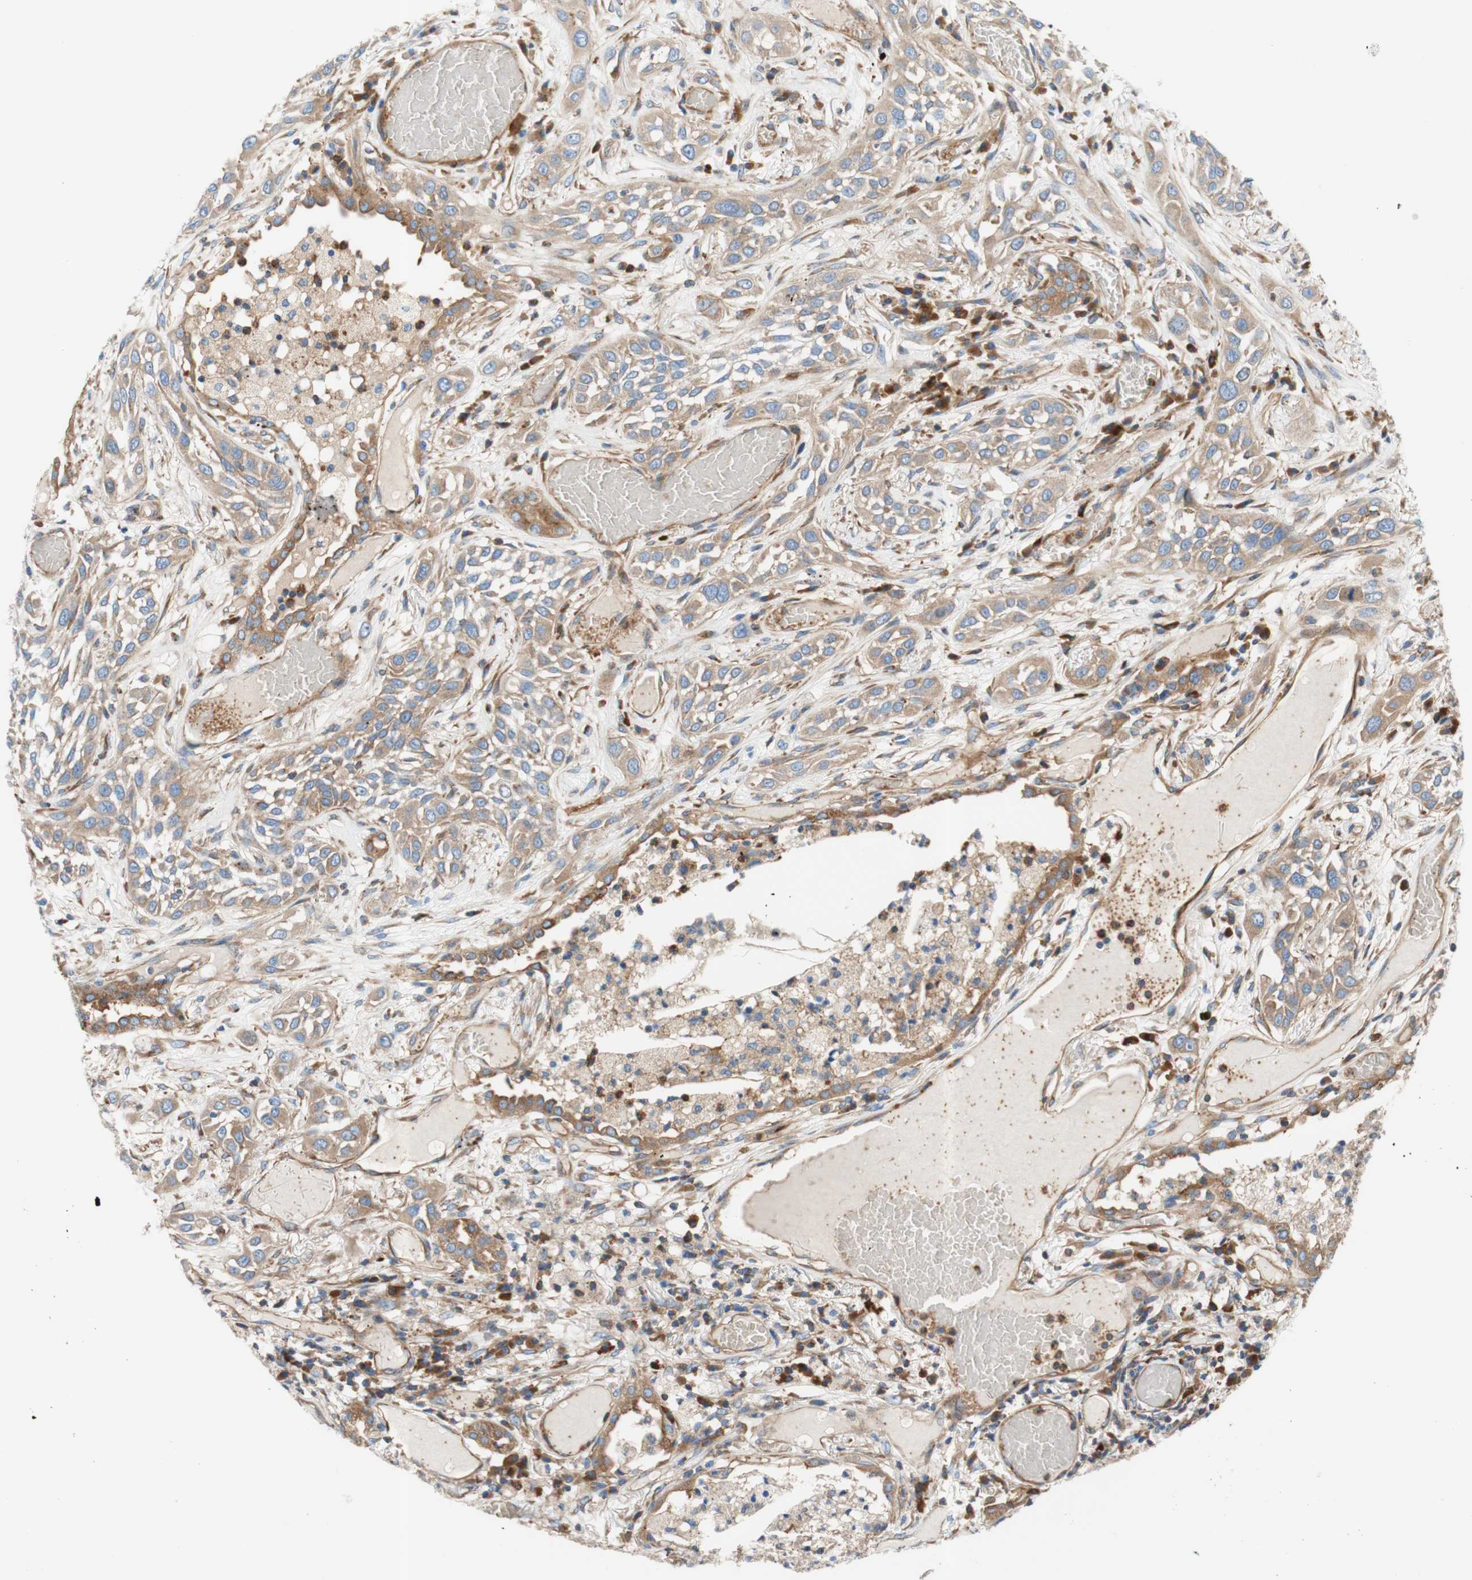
{"staining": {"intensity": "weak", "quantity": "25%-75%", "location": "cytoplasmic/membranous"}, "tissue": "lung cancer", "cell_type": "Tumor cells", "image_type": "cancer", "snomed": [{"axis": "morphology", "description": "Squamous cell carcinoma, NOS"}, {"axis": "topography", "description": "Lung"}], "caption": "Protein staining by immunohistochemistry exhibits weak cytoplasmic/membranous staining in about 25%-75% of tumor cells in lung squamous cell carcinoma.", "gene": "STOM", "patient": {"sex": "male", "age": 71}}